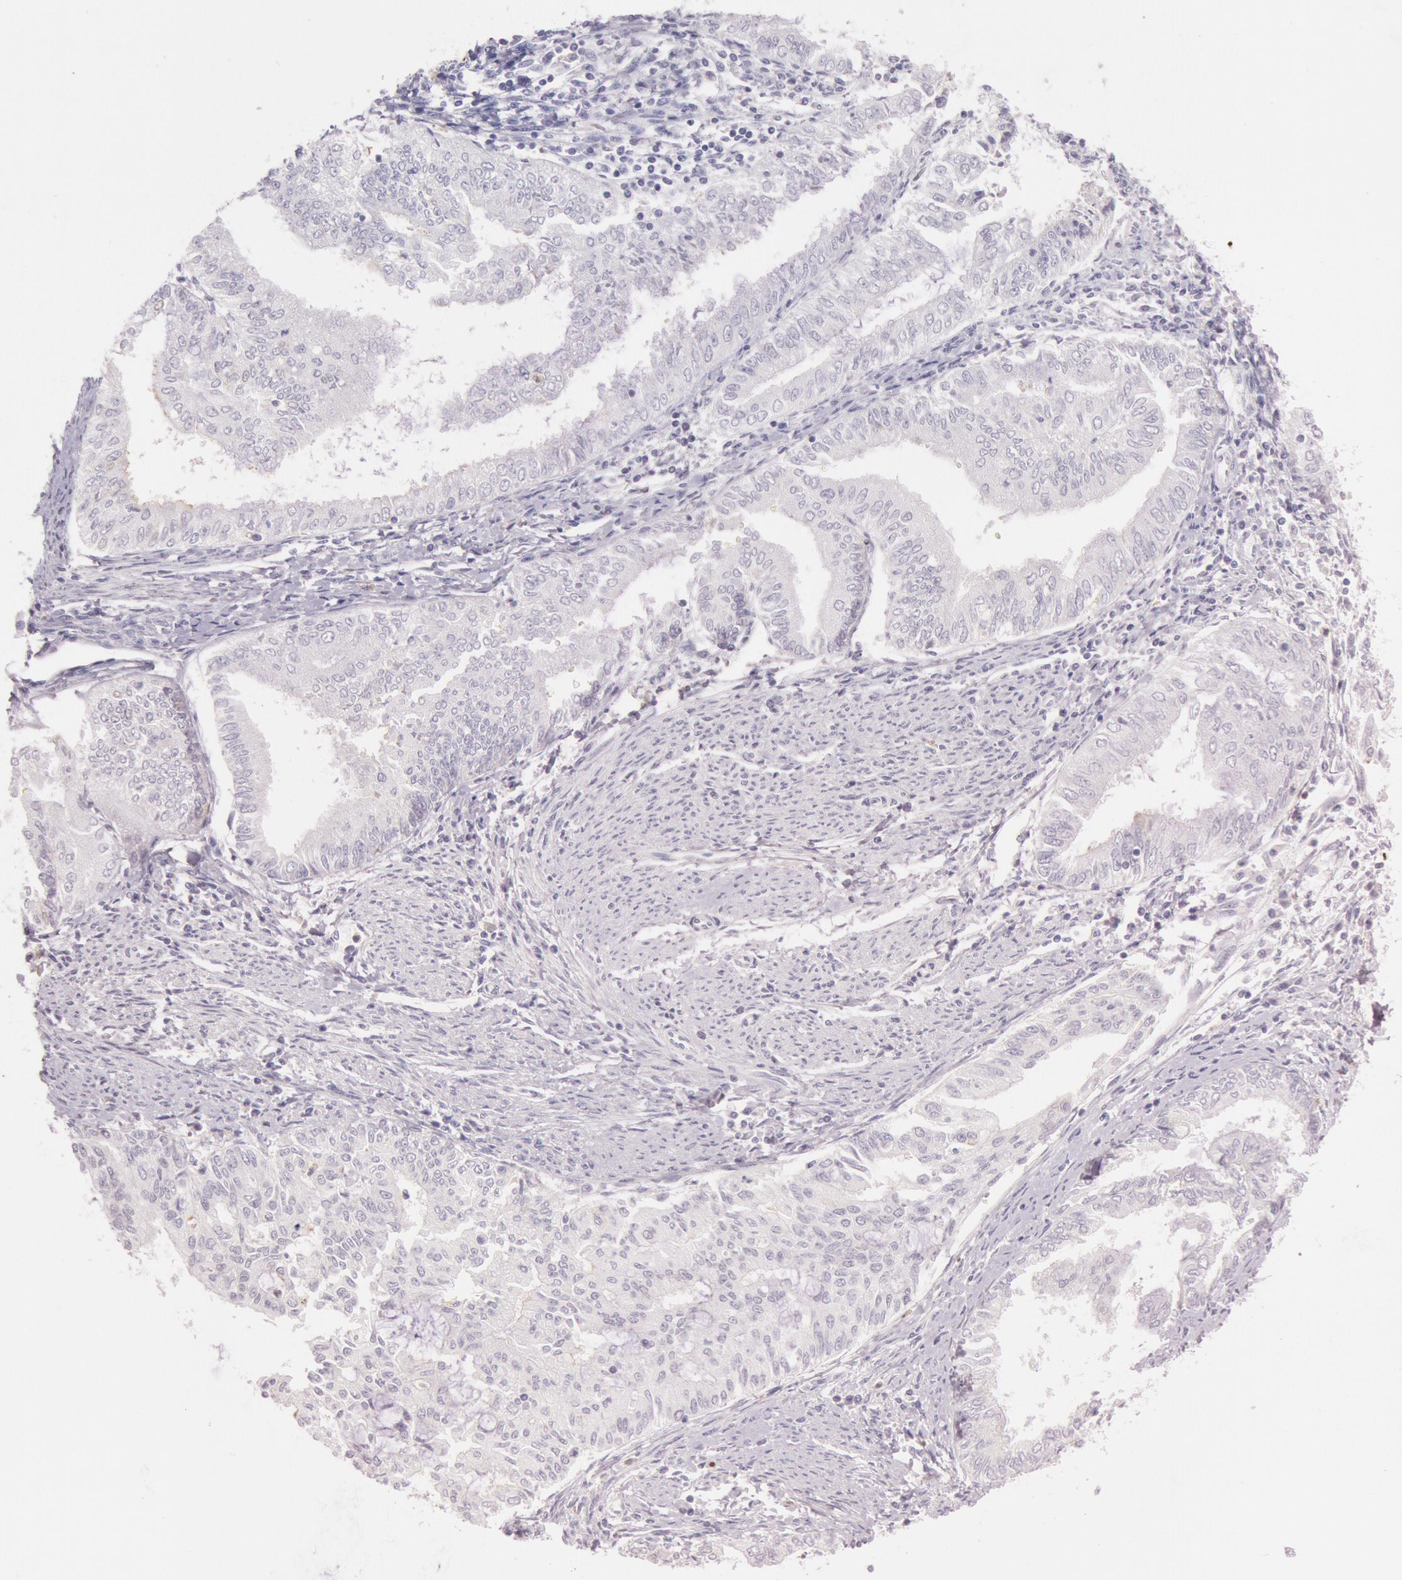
{"staining": {"intensity": "negative", "quantity": "none", "location": "none"}, "tissue": "endometrial cancer", "cell_type": "Tumor cells", "image_type": "cancer", "snomed": [{"axis": "morphology", "description": "Adenocarcinoma, NOS"}, {"axis": "topography", "description": "Endometrium"}], "caption": "Adenocarcinoma (endometrial) was stained to show a protein in brown. There is no significant staining in tumor cells.", "gene": "KDM6A", "patient": {"sex": "female", "age": 66}}